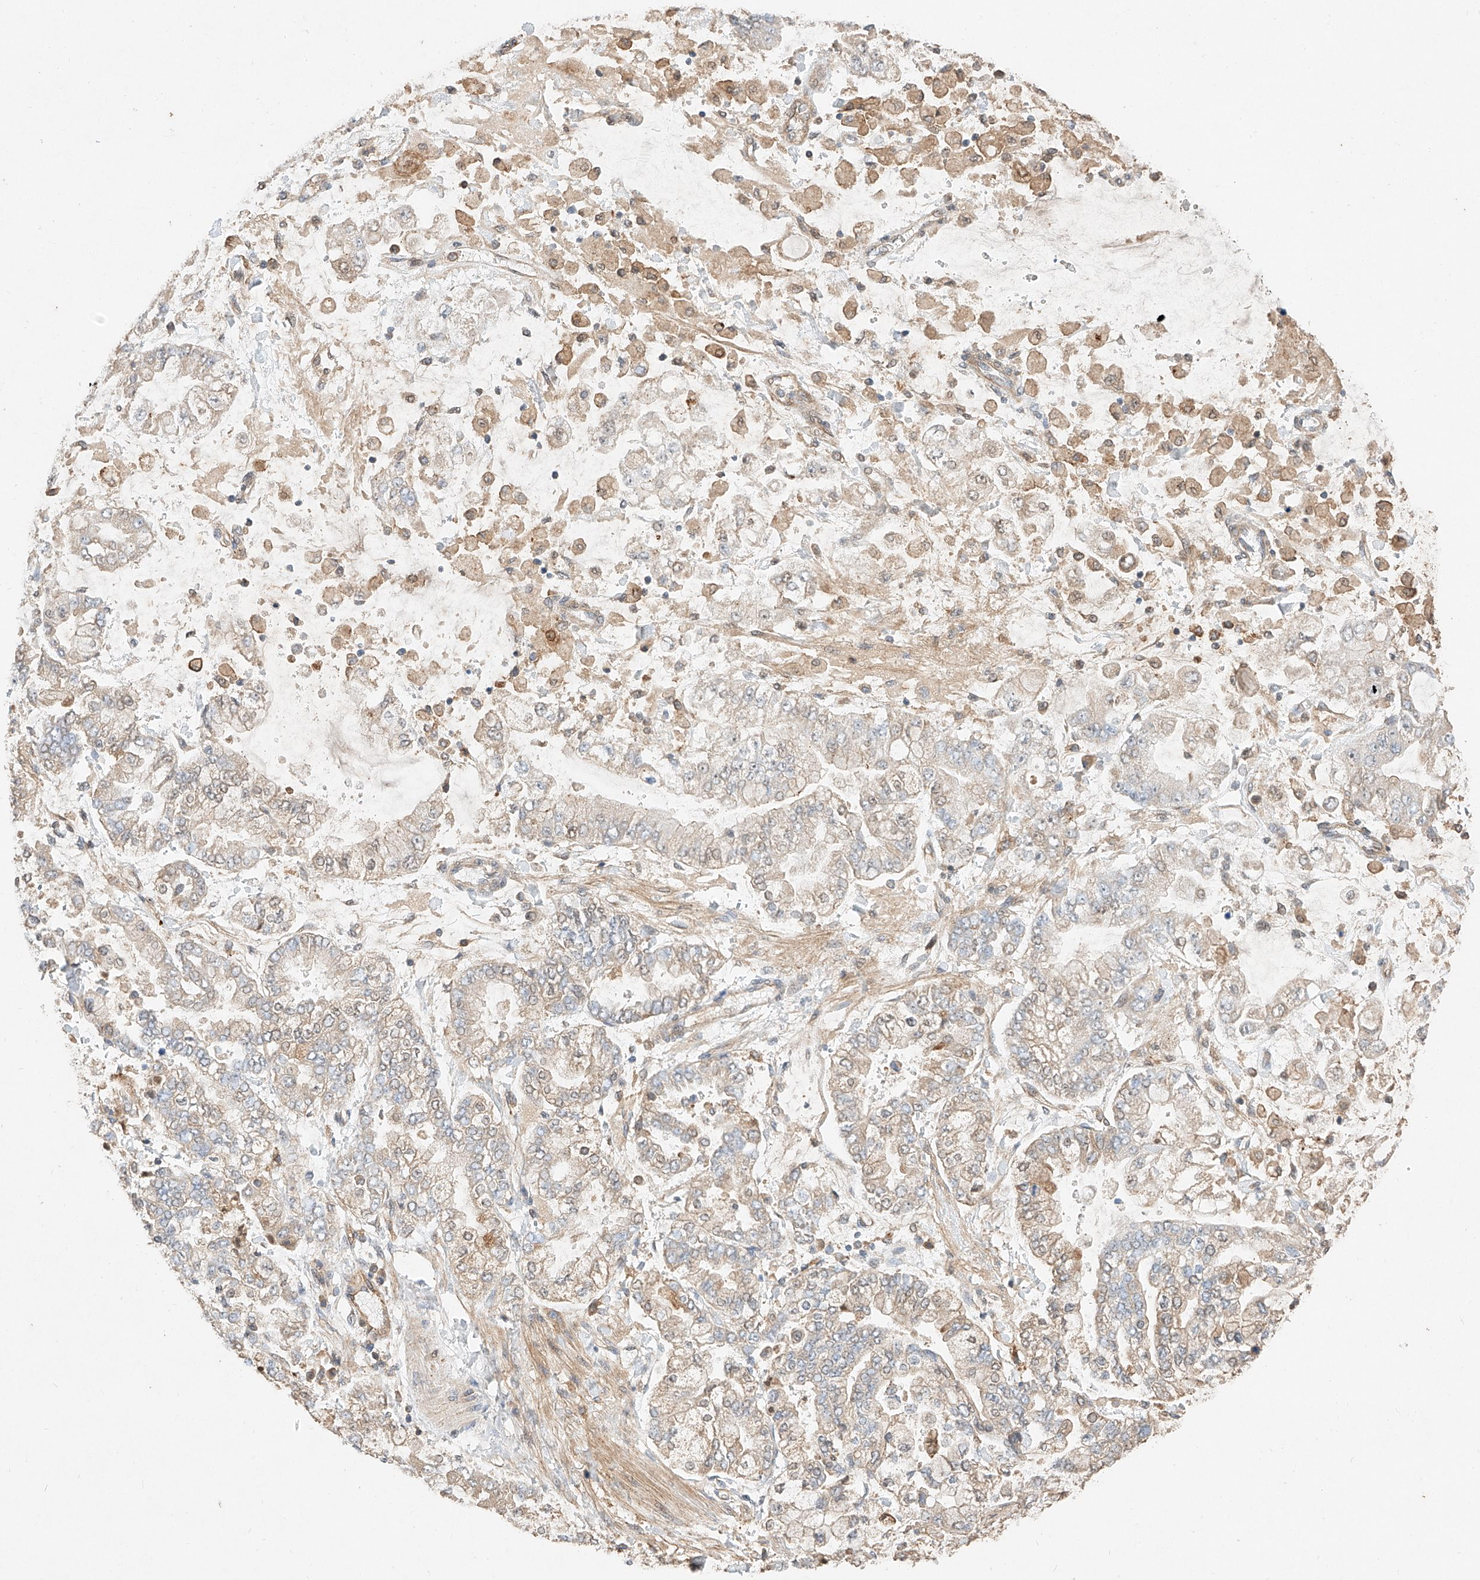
{"staining": {"intensity": "weak", "quantity": "<25%", "location": "cytoplasmic/membranous"}, "tissue": "stomach cancer", "cell_type": "Tumor cells", "image_type": "cancer", "snomed": [{"axis": "morphology", "description": "Normal tissue, NOS"}, {"axis": "morphology", "description": "Adenocarcinoma, NOS"}, {"axis": "topography", "description": "Stomach, upper"}, {"axis": "topography", "description": "Stomach"}], "caption": "IHC micrograph of neoplastic tissue: human stomach adenocarcinoma stained with DAB (3,3'-diaminobenzidine) displays no significant protein expression in tumor cells.", "gene": "SUSD6", "patient": {"sex": "male", "age": 76}}